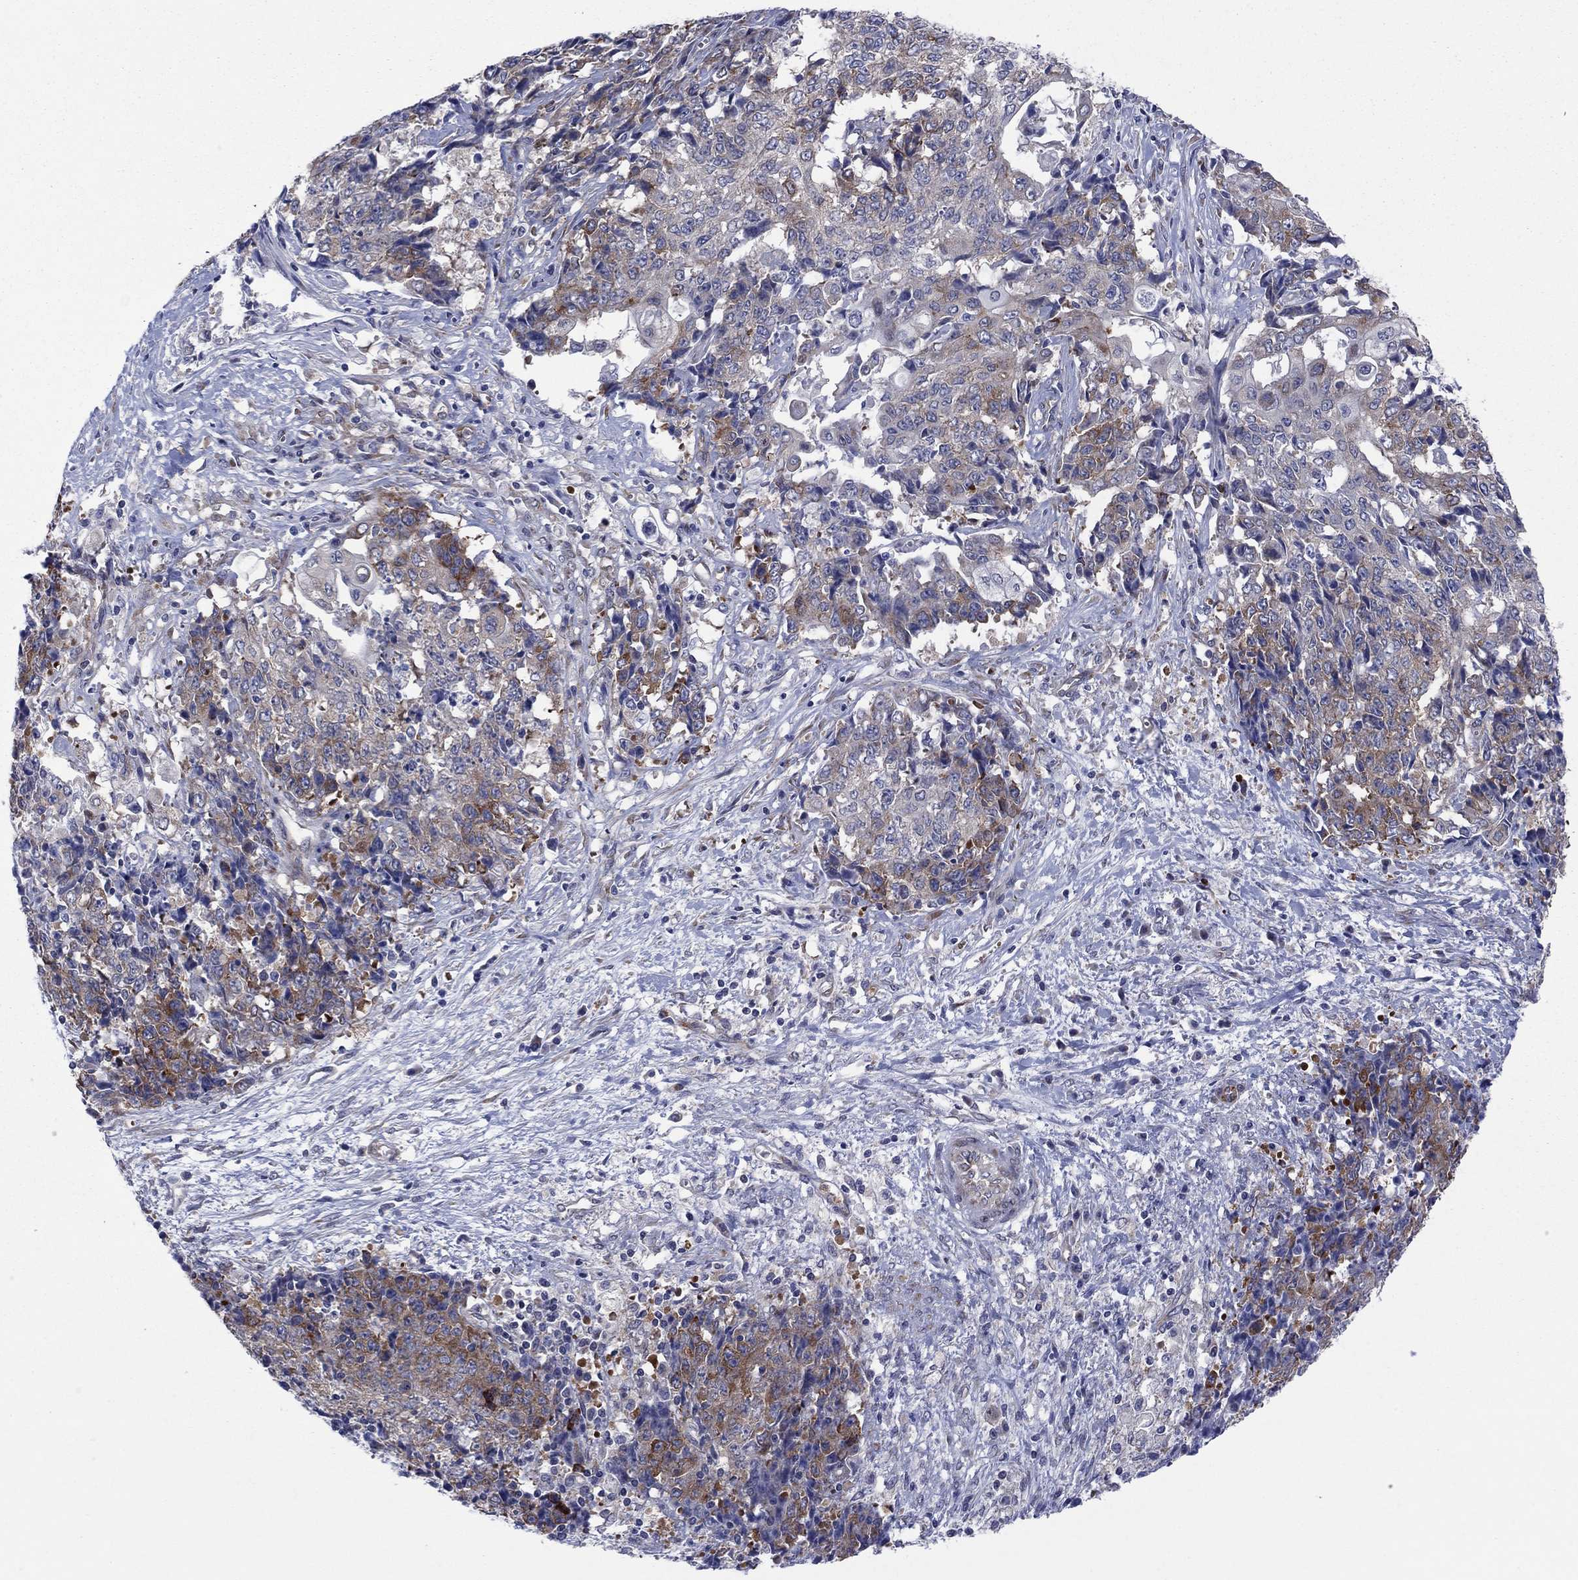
{"staining": {"intensity": "moderate", "quantity": "<25%", "location": "cytoplasmic/membranous"}, "tissue": "ovarian cancer", "cell_type": "Tumor cells", "image_type": "cancer", "snomed": [{"axis": "morphology", "description": "Carcinoma, endometroid"}, {"axis": "topography", "description": "Ovary"}], "caption": "Immunohistochemistry (IHC) (DAB) staining of ovarian cancer demonstrates moderate cytoplasmic/membranous protein staining in about <25% of tumor cells. (Stains: DAB (3,3'-diaminobenzidine) in brown, nuclei in blue, Microscopy: brightfield microscopy at high magnification).", "gene": "GPR155", "patient": {"sex": "female", "age": 42}}